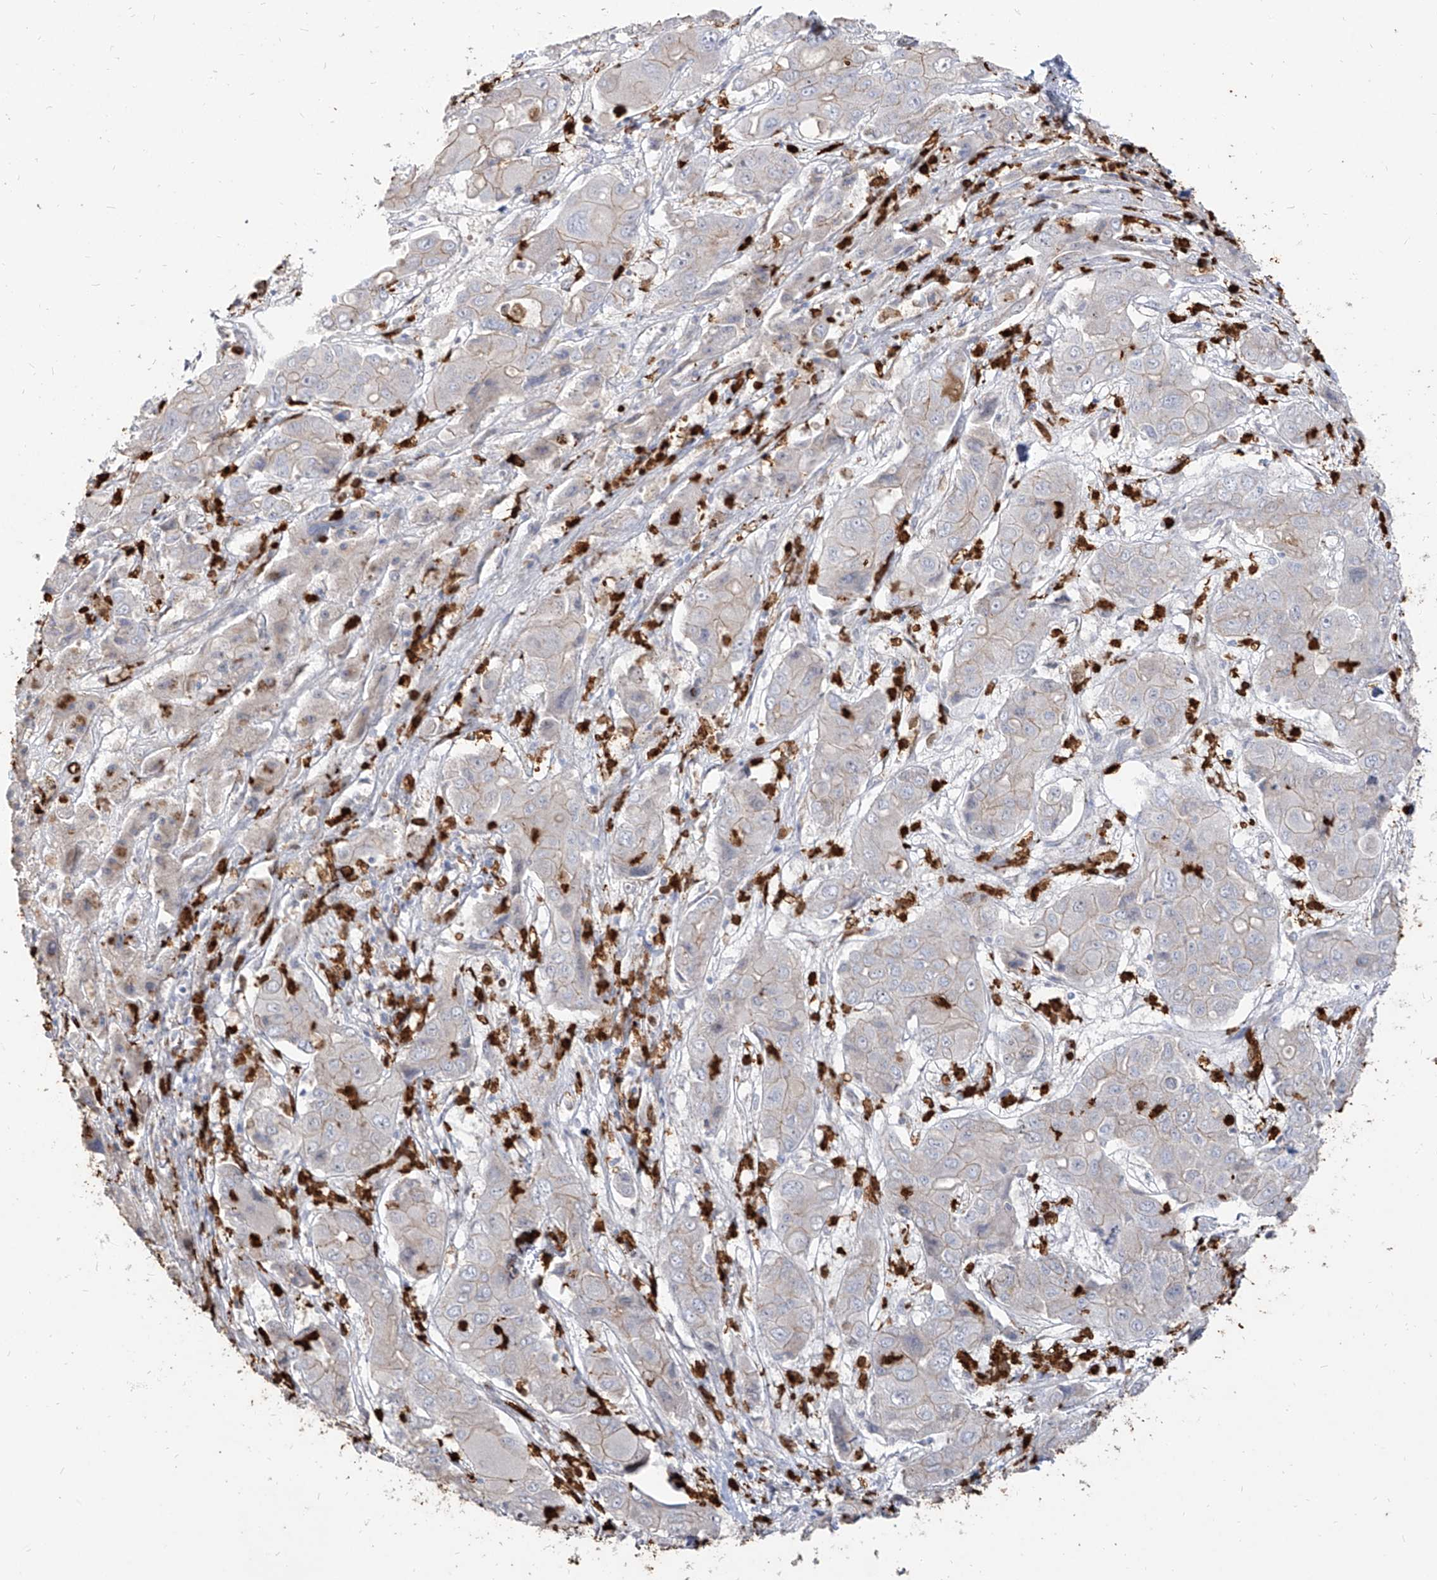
{"staining": {"intensity": "weak", "quantity": "<25%", "location": "cytoplasmic/membranous"}, "tissue": "liver cancer", "cell_type": "Tumor cells", "image_type": "cancer", "snomed": [{"axis": "morphology", "description": "Cholangiocarcinoma"}, {"axis": "topography", "description": "Liver"}], "caption": "Human liver cancer stained for a protein using immunohistochemistry displays no positivity in tumor cells.", "gene": "ZNF227", "patient": {"sex": "male", "age": 67}}